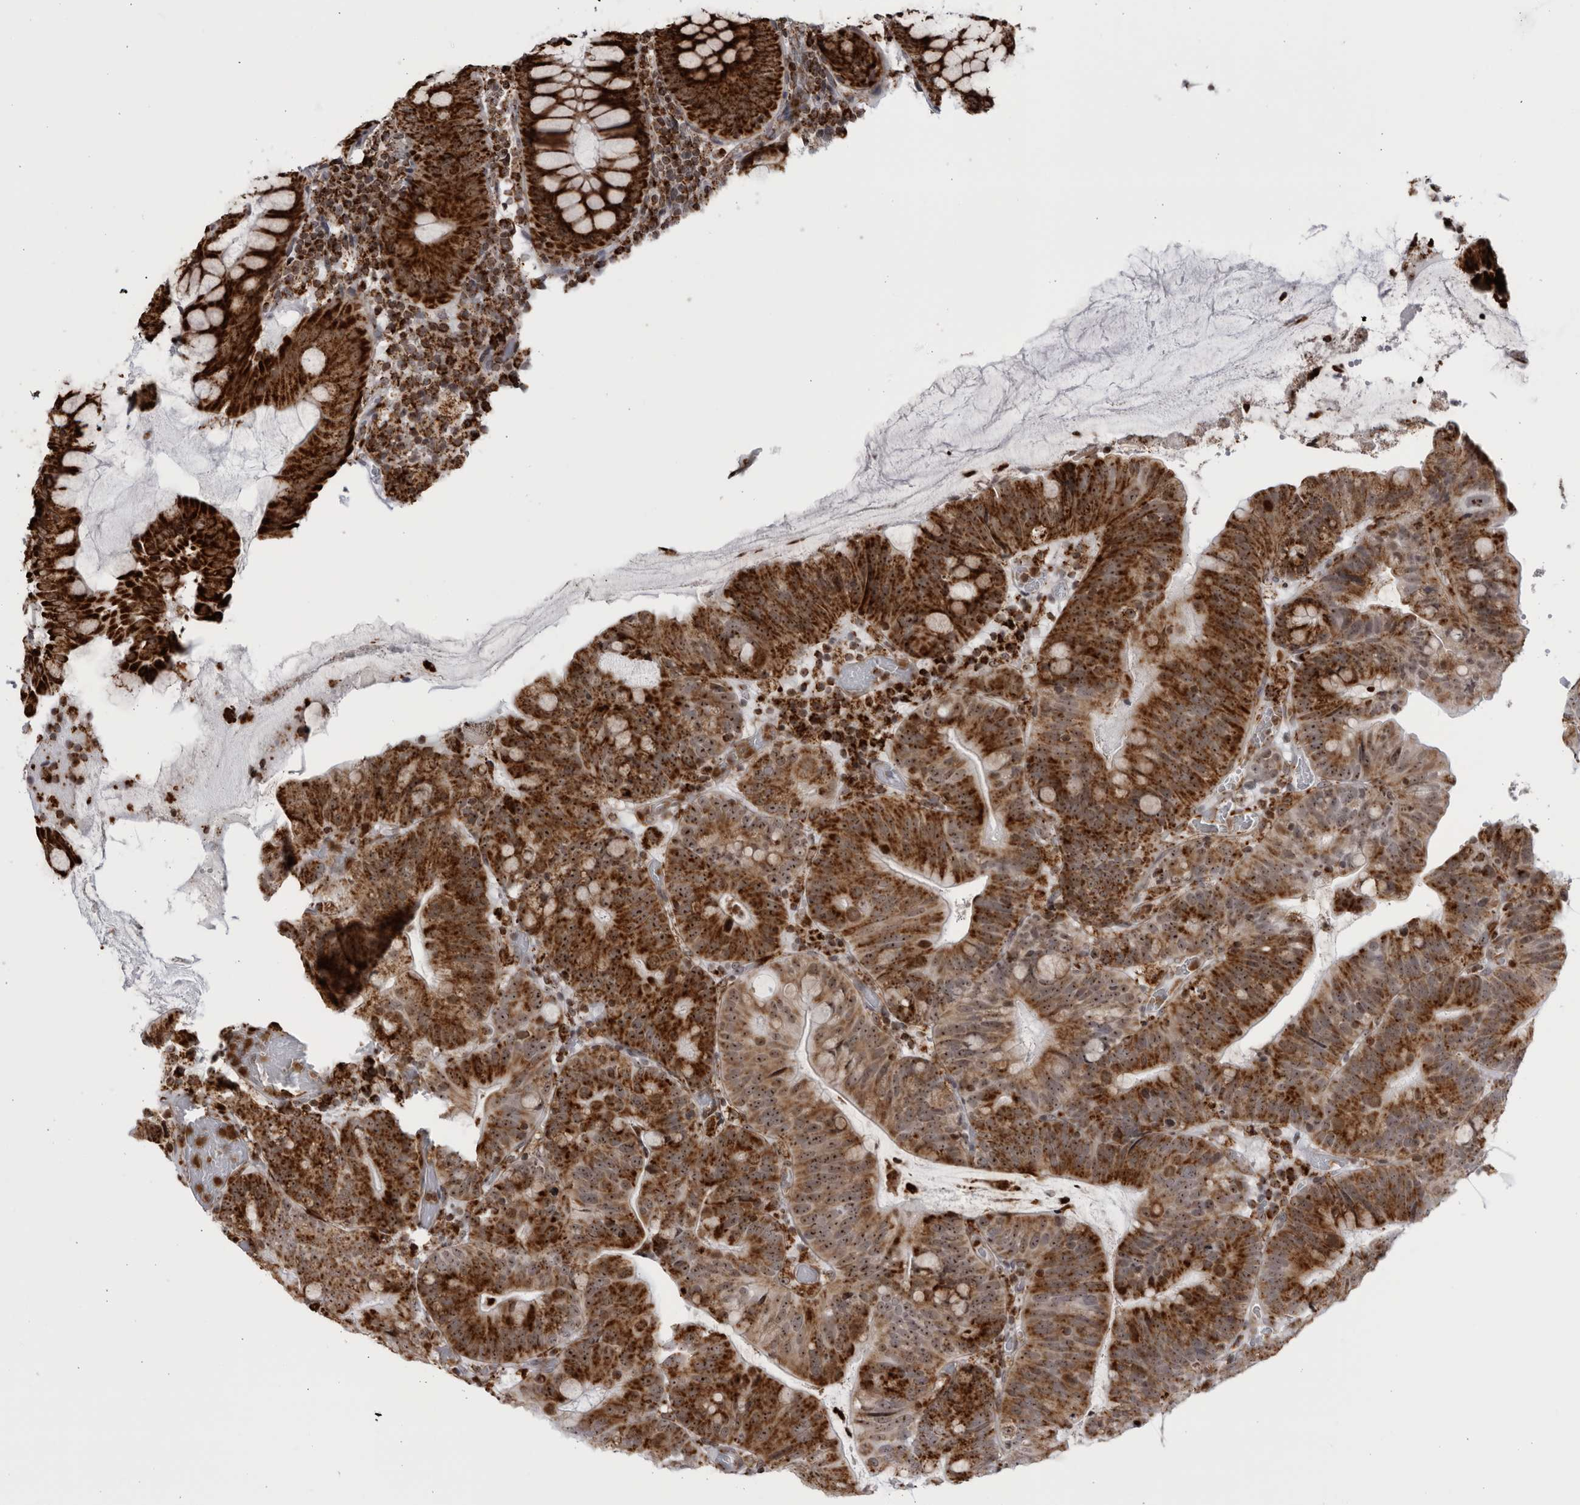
{"staining": {"intensity": "strong", "quantity": ">75%", "location": "cytoplasmic/membranous,nuclear"}, "tissue": "colorectal cancer", "cell_type": "Tumor cells", "image_type": "cancer", "snomed": [{"axis": "morphology", "description": "Adenocarcinoma, NOS"}, {"axis": "topography", "description": "Colon"}], "caption": "Protein analysis of colorectal adenocarcinoma tissue reveals strong cytoplasmic/membranous and nuclear expression in about >75% of tumor cells.", "gene": "RBM34", "patient": {"sex": "female", "age": 66}}